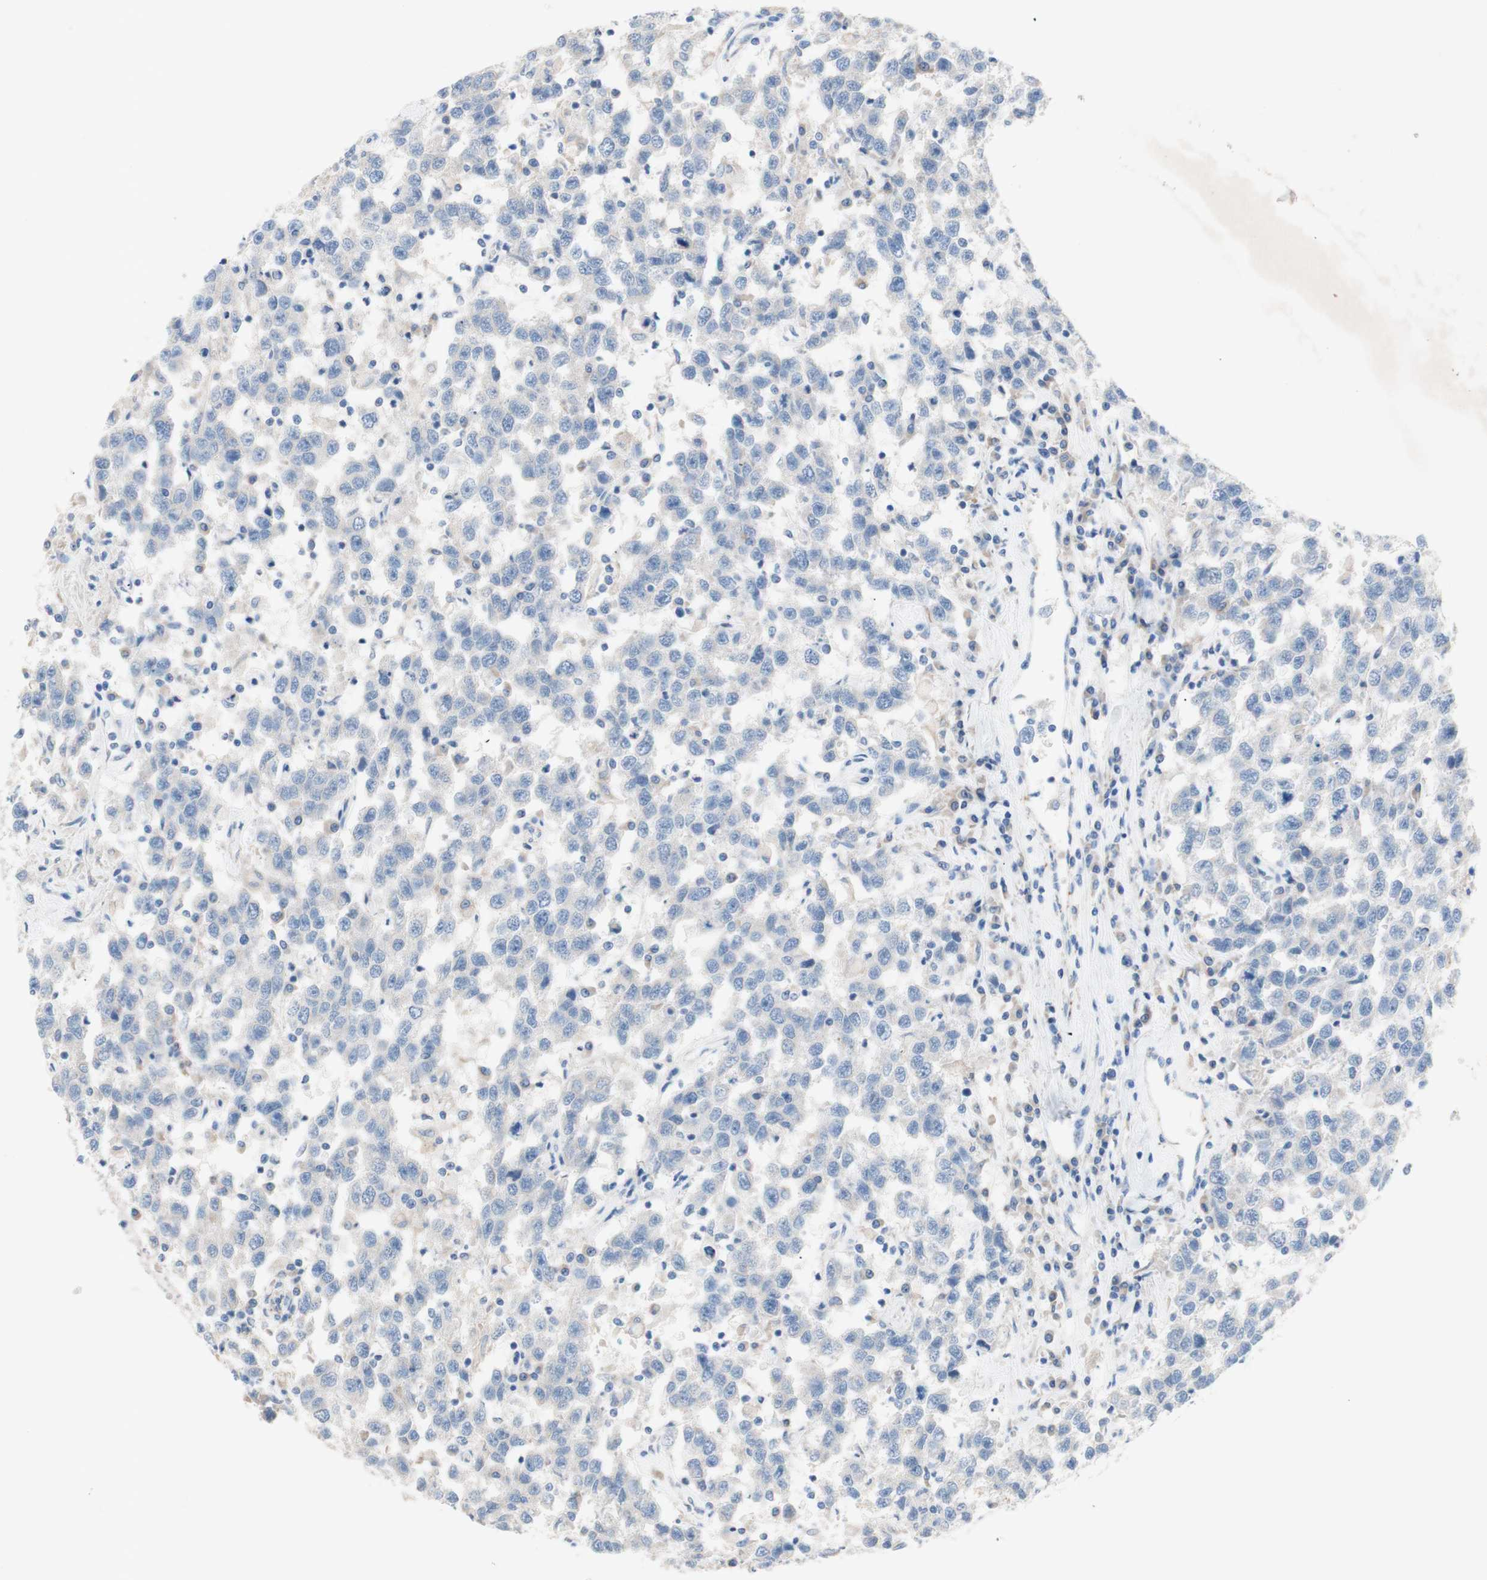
{"staining": {"intensity": "negative", "quantity": "none", "location": "none"}, "tissue": "testis cancer", "cell_type": "Tumor cells", "image_type": "cancer", "snomed": [{"axis": "morphology", "description": "Seminoma, NOS"}, {"axis": "topography", "description": "Testis"}], "caption": "Protein analysis of testis seminoma exhibits no significant expression in tumor cells.", "gene": "TMIGD2", "patient": {"sex": "male", "age": 41}}